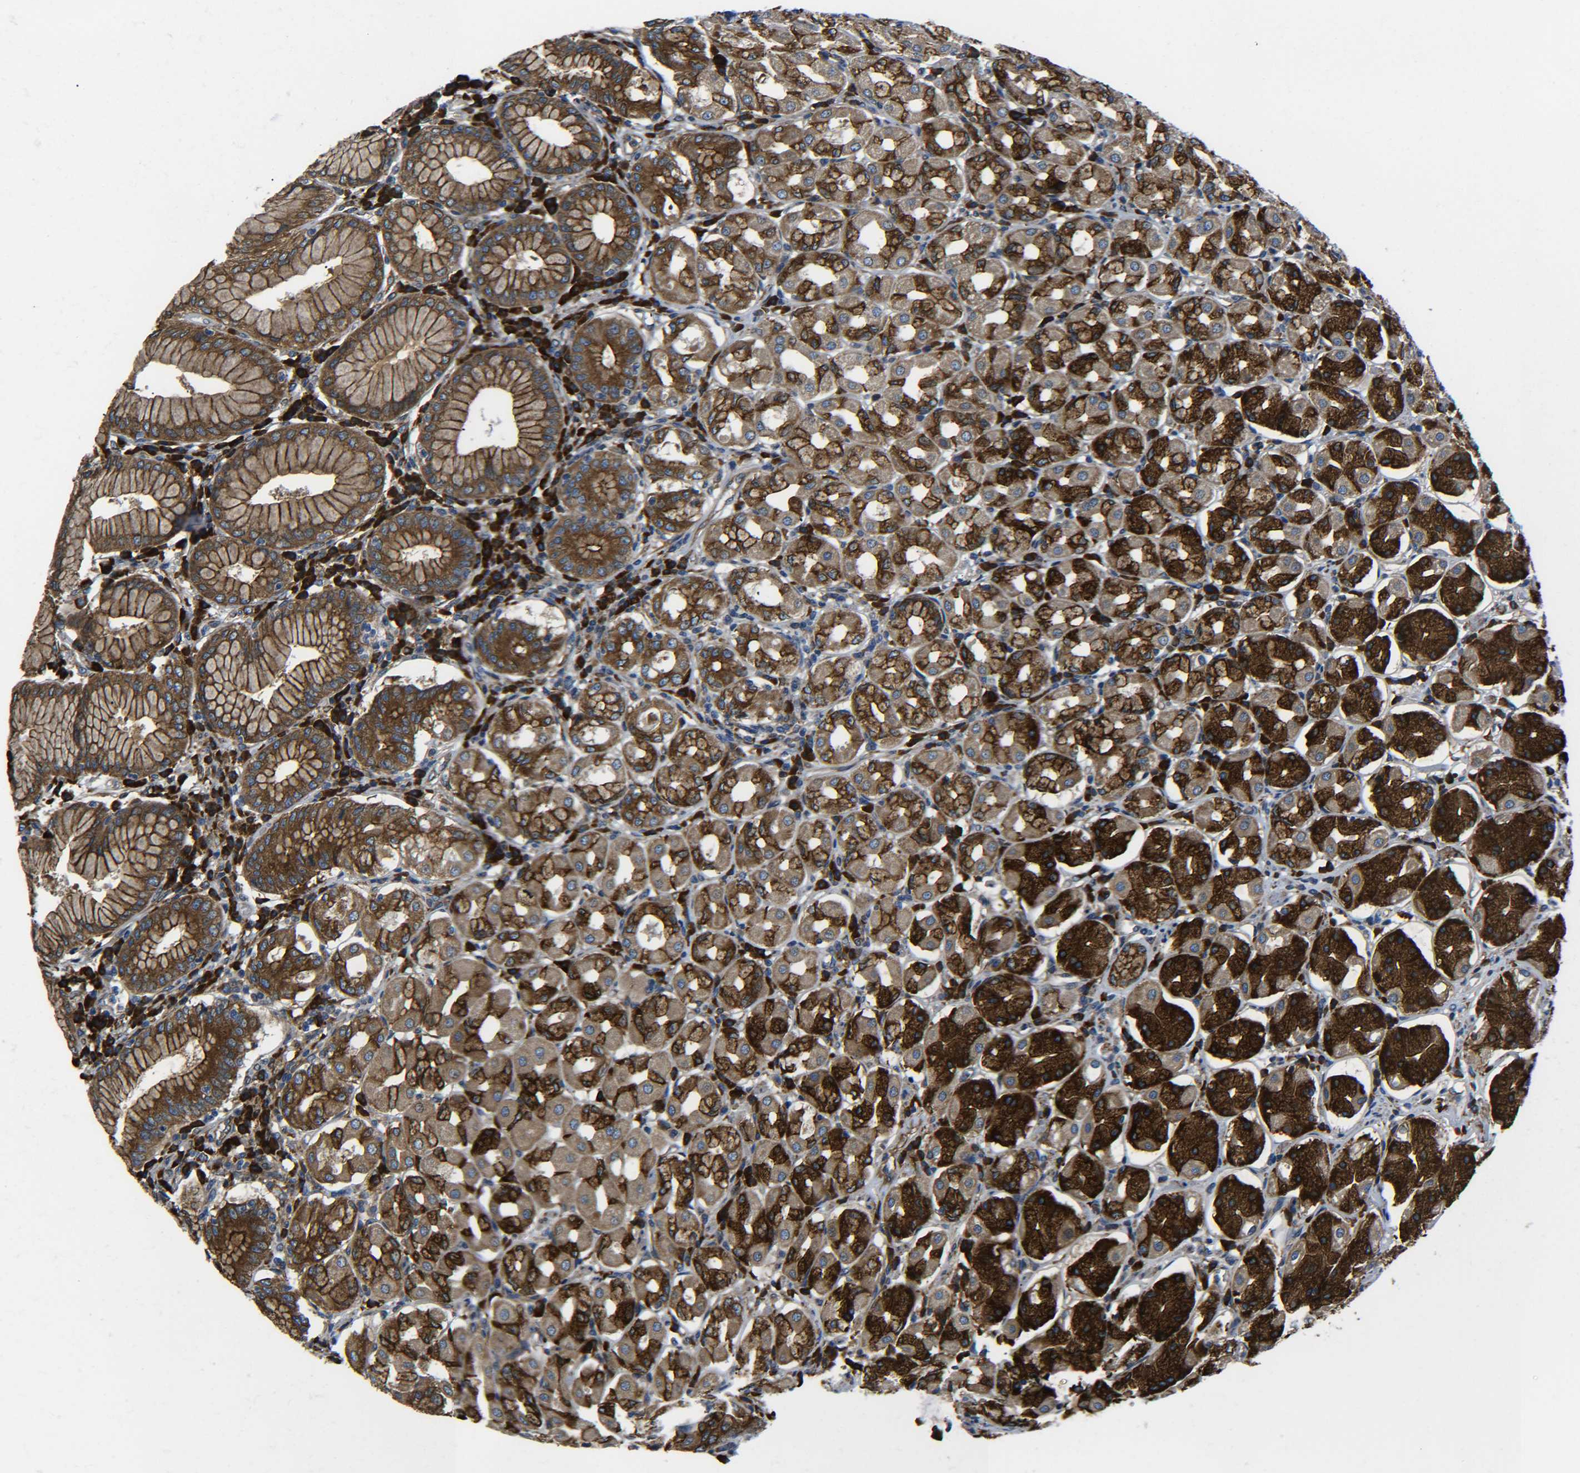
{"staining": {"intensity": "strong", "quantity": ">75%", "location": "cytoplasmic/membranous"}, "tissue": "stomach", "cell_type": "Glandular cells", "image_type": "normal", "snomed": [{"axis": "morphology", "description": "Normal tissue, NOS"}, {"axis": "topography", "description": "Stomach"}, {"axis": "topography", "description": "Stomach, lower"}], "caption": "High-power microscopy captured an IHC micrograph of normal stomach, revealing strong cytoplasmic/membranous expression in about >75% of glandular cells.", "gene": "PREB", "patient": {"sex": "female", "age": 56}}